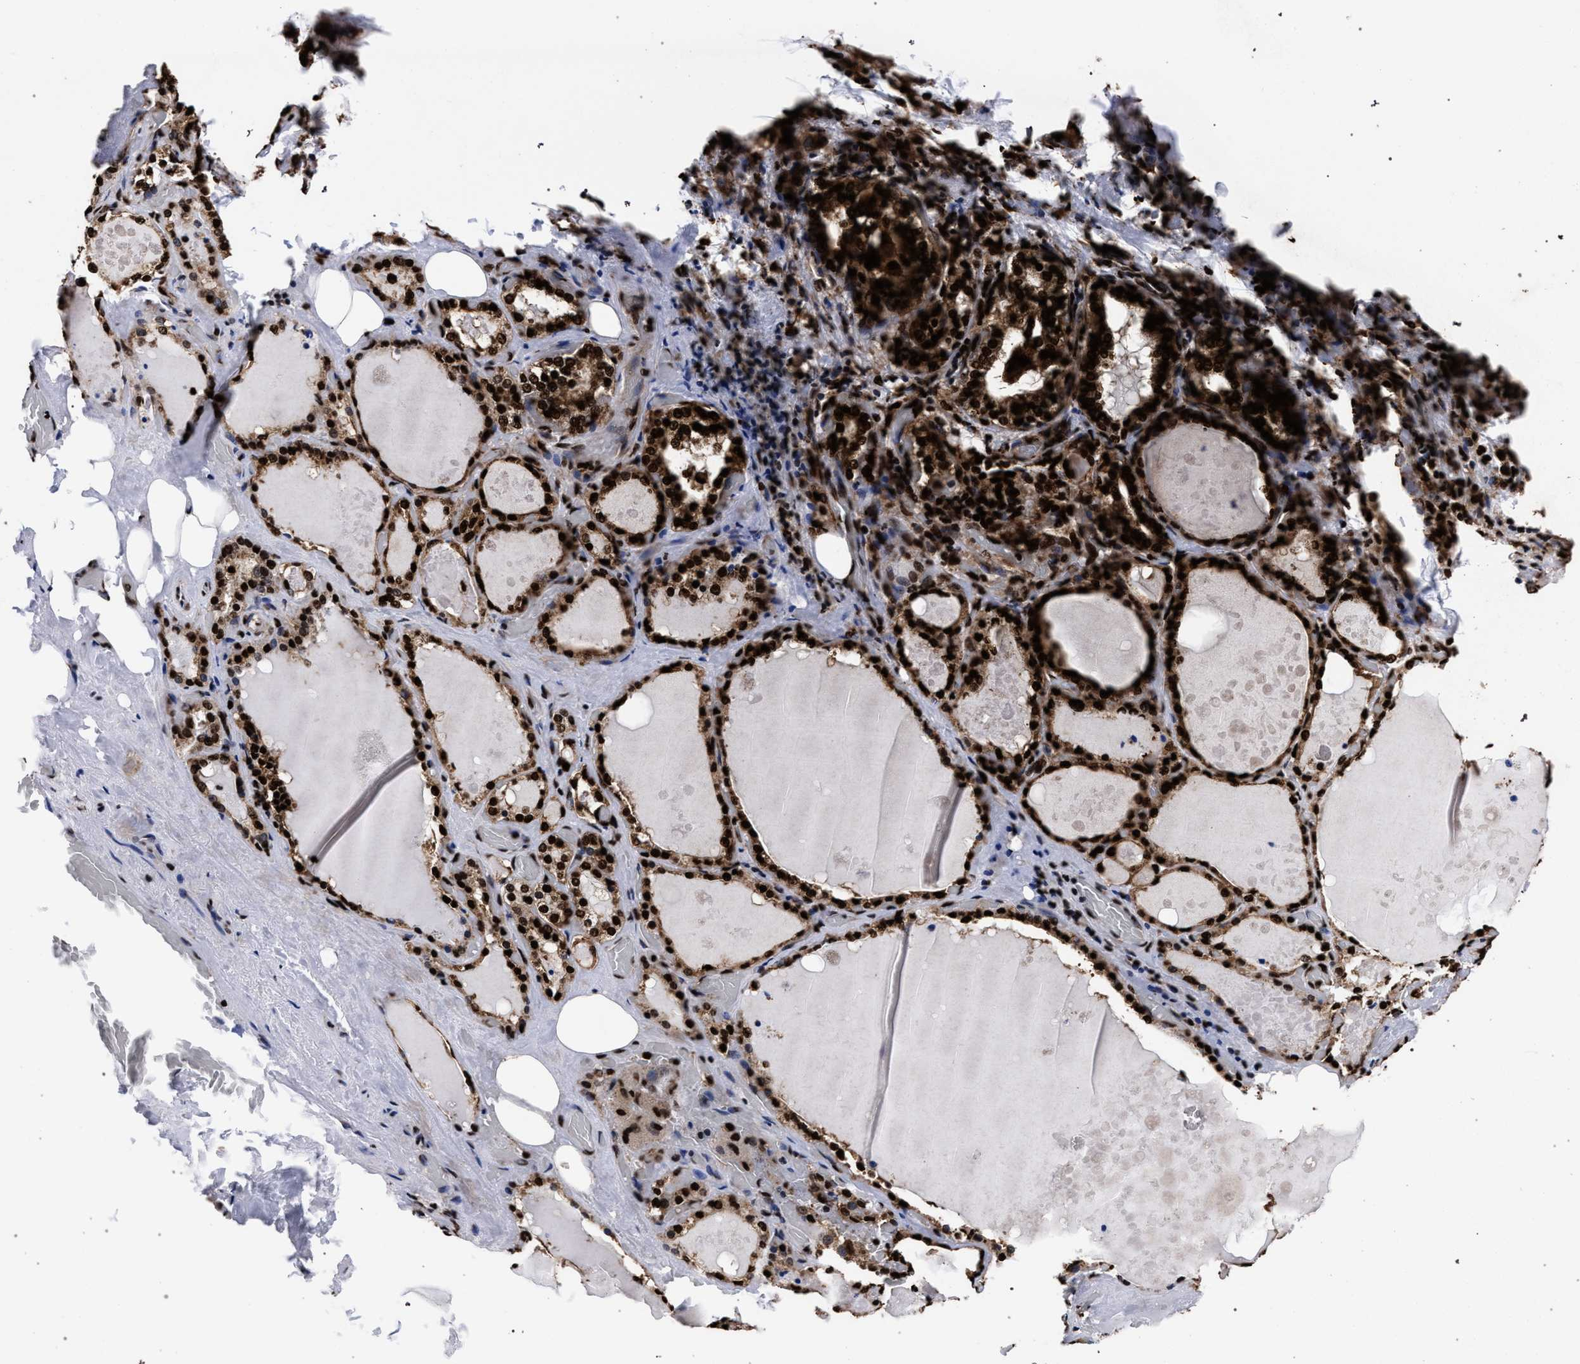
{"staining": {"intensity": "strong", "quantity": ">75%", "location": "cytoplasmic/membranous,nuclear"}, "tissue": "thyroid gland", "cell_type": "Glandular cells", "image_type": "normal", "snomed": [{"axis": "morphology", "description": "Normal tissue, NOS"}, {"axis": "topography", "description": "Thyroid gland"}], "caption": "Thyroid gland stained with immunohistochemistry shows strong cytoplasmic/membranous,nuclear positivity in approximately >75% of glandular cells. Using DAB (brown) and hematoxylin (blue) stains, captured at high magnification using brightfield microscopy.", "gene": "HNRNPA1", "patient": {"sex": "male", "age": 61}}